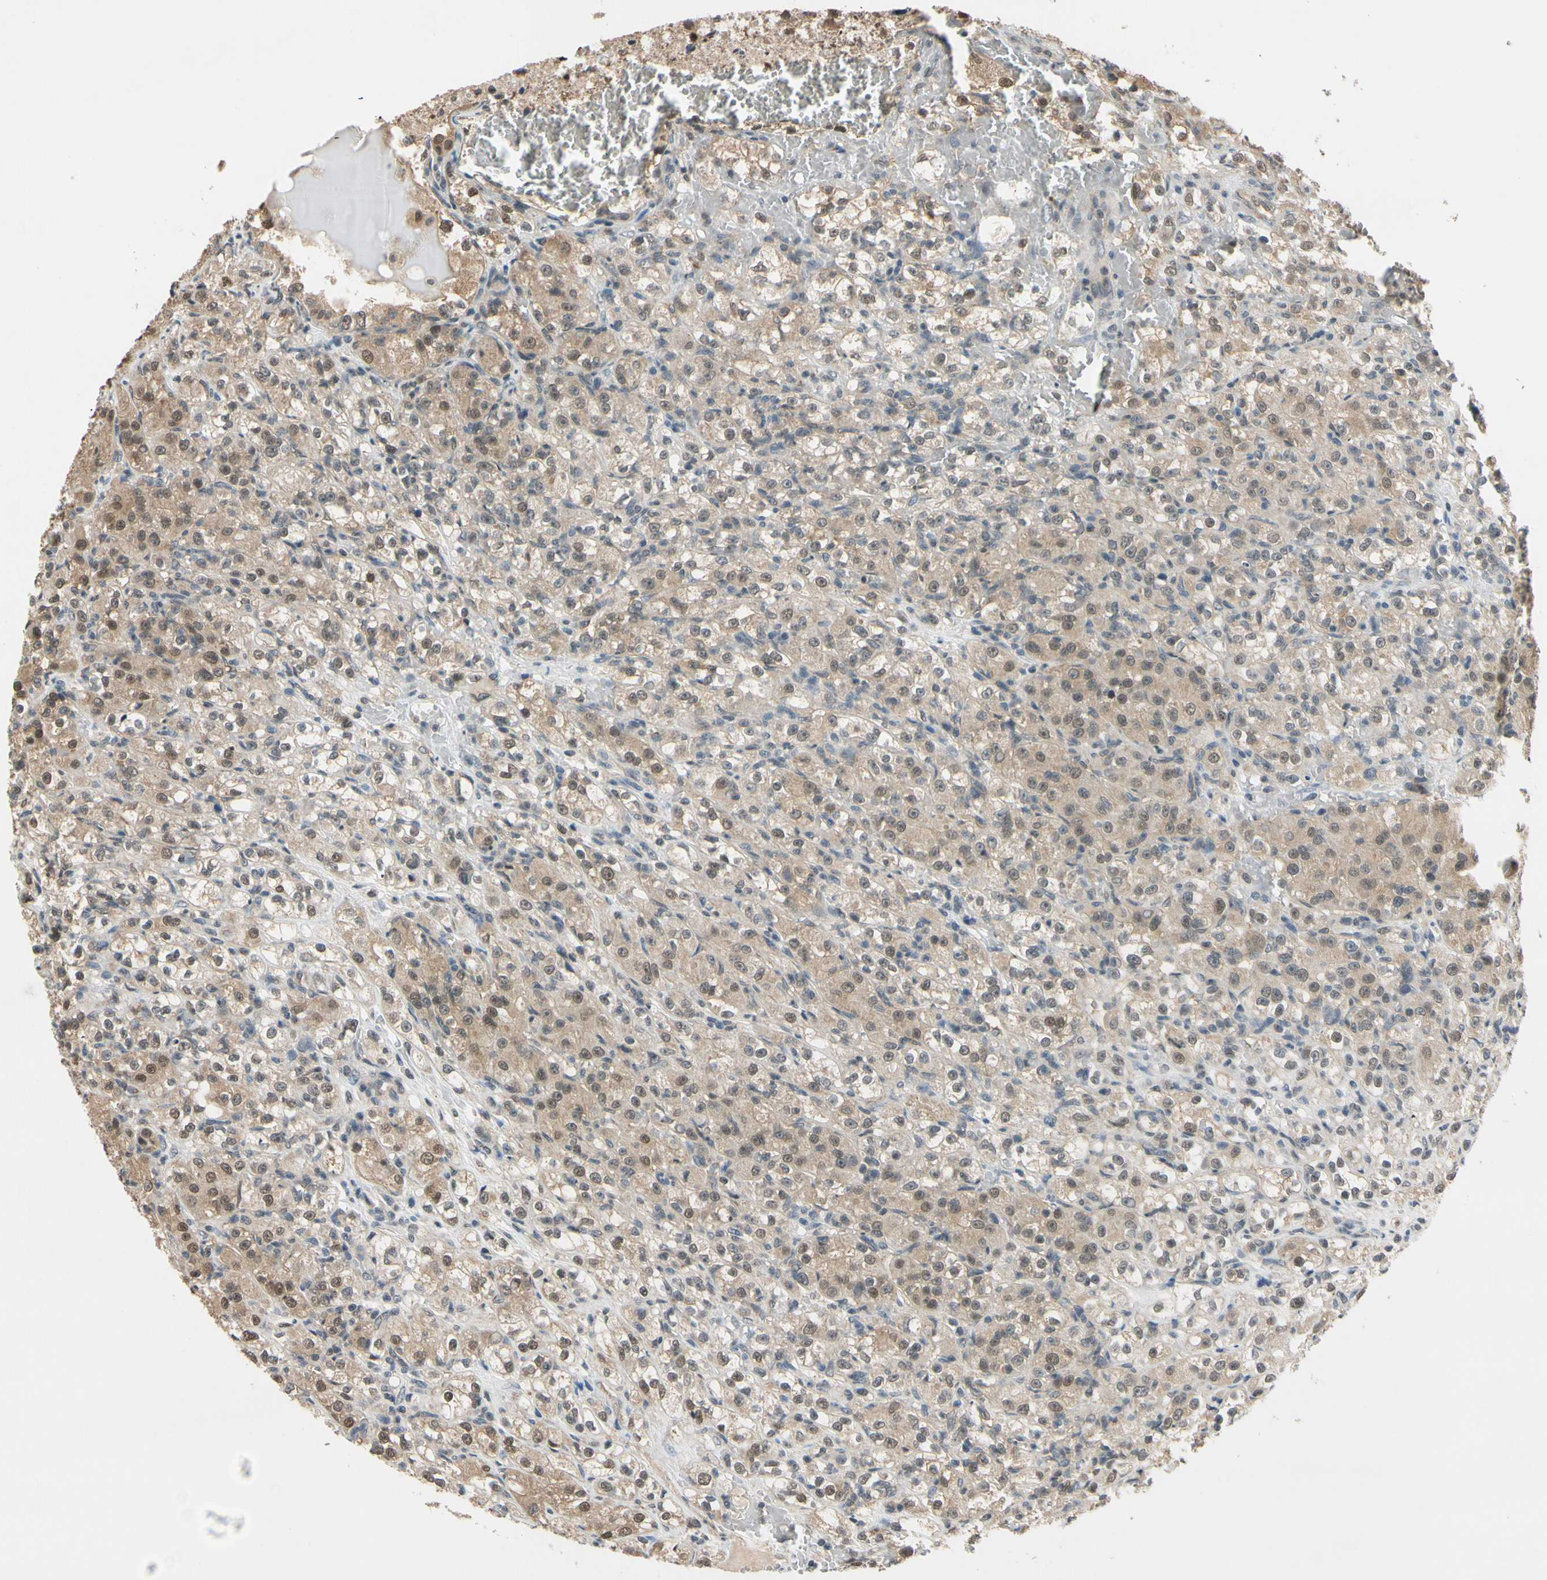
{"staining": {"intensity": "moderate", "quantity": ">75%", "location": "cytoplasmic/membranous,nuclear"}, "tissue": "renal cancer", "cell_type": "Tumor cells", "image_type": "cancer", "snomed": [{"axis": "morphology", "description": "Normal tissue, NOS"}, {"axis": "morphology", "description": "Adenocarcinoma, NOS"}, {"axis": "topography", "description": "Kidney"}], "caption": "Renal adenocarcinoma stained with DAB IHC displays medium levels of moderate cytoplasmic/membranous and nuclear positivity in approximately >75% of tumor cells. (Stains: DAB (3,3'-diaminobenzidine) in brown, nuclei in blue, Microscopy: brightfield microscopy at high magnification).", "gene": "TAF12", "patient": {"sex": "male", "age": 61}}